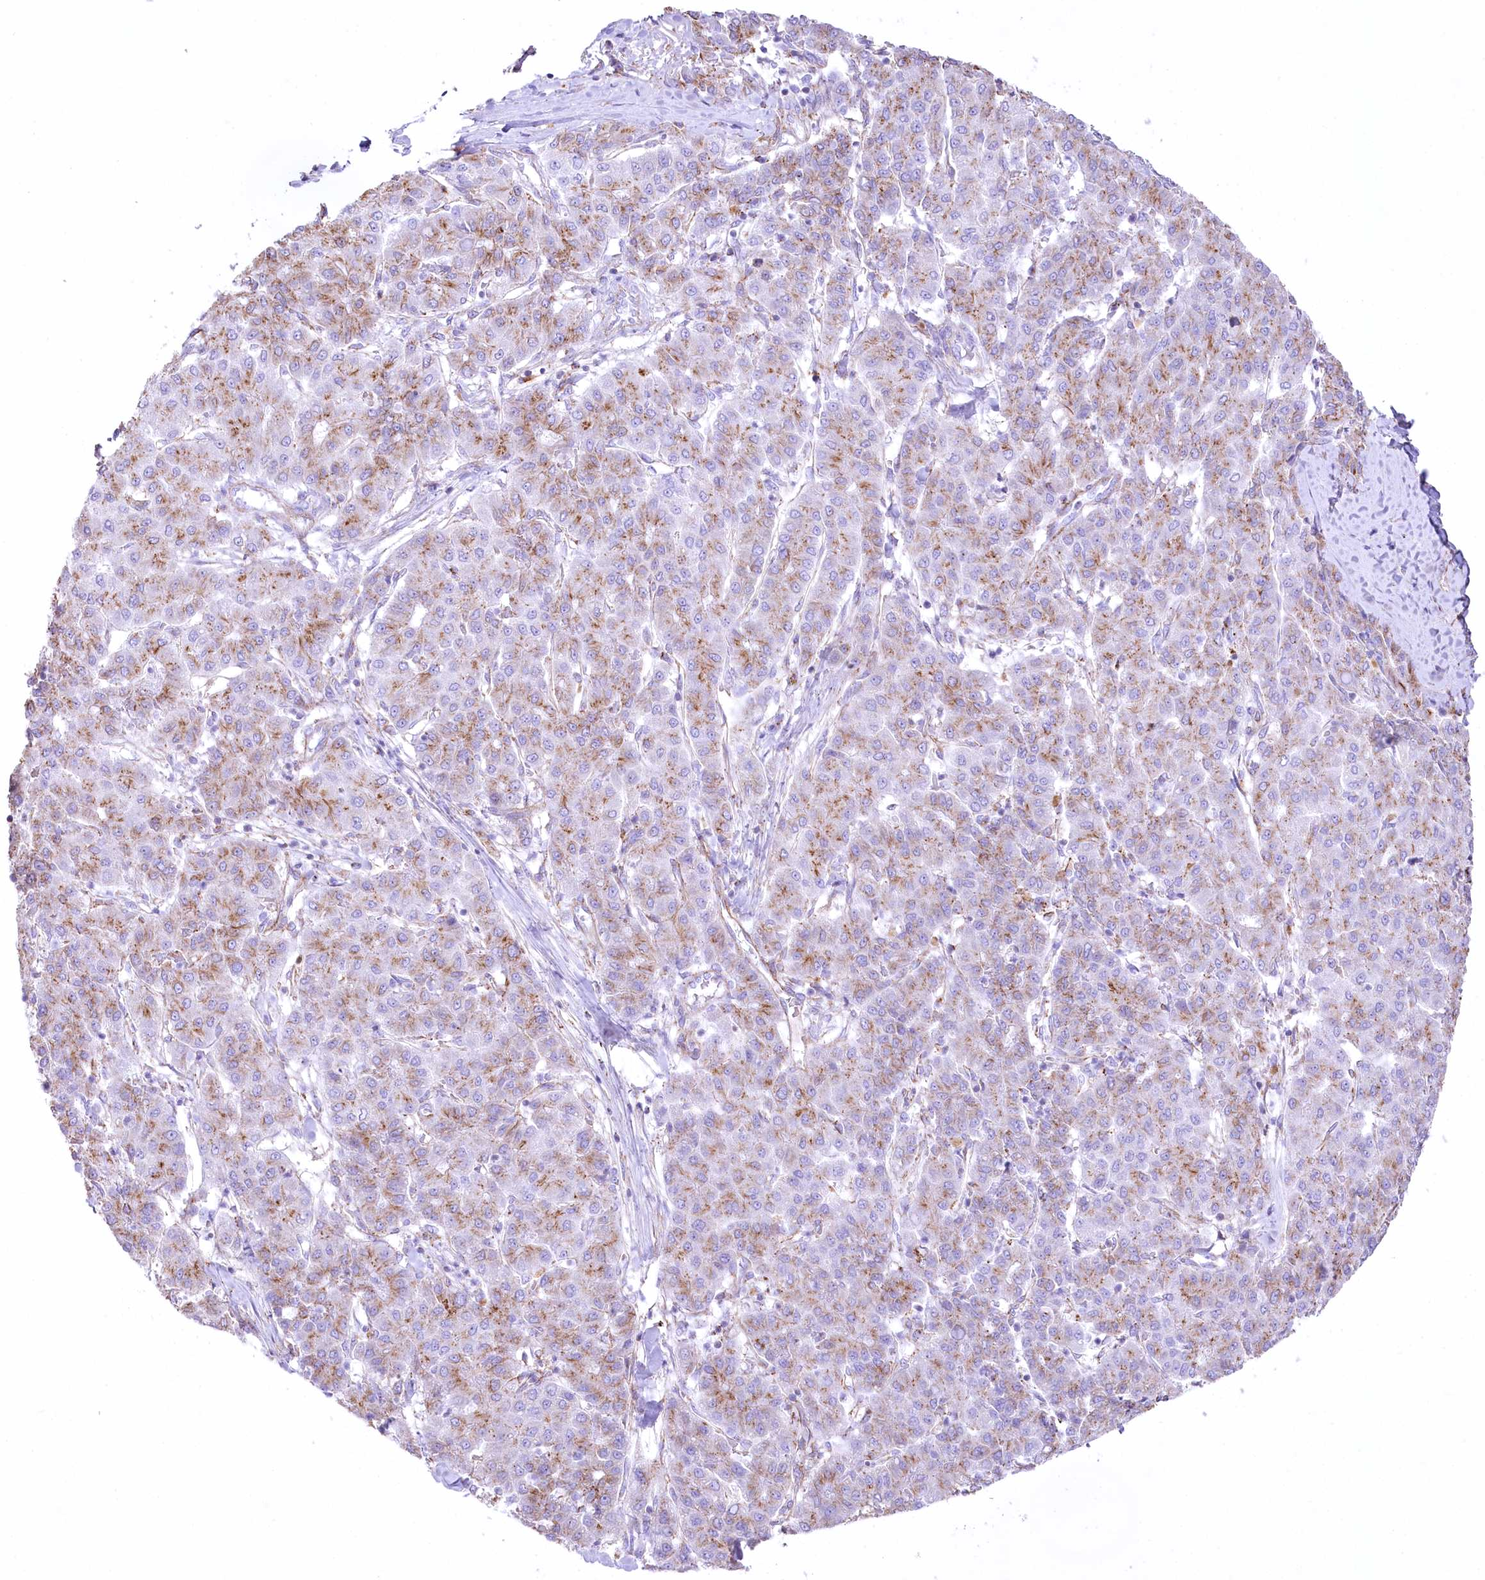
{"staining": {"intensity": "moderate", "quantity": "25%-75%", "location": "cytoplasmic/membranous"}, "tissue": "liver cancer", "cell_type": "Tumor cells", "image_type": "cancer", "snomed": [{"axis": "morphology", "description": "Carcinoma, Hepatocellular, NOS"}, {"axis": "topography", "description": "Liver"}], "caption": "IHC photomicrograph of neoplastic tissue: human liver cancer (hepatocellular carcinoma) stained using immunohistochemistry (IHC) displays medium levels of moderate protein expression localized specifically in the cytoplasmic/membranous of tumor cells, appearing as a cytoplasmic/membranous brown color.", "gene": "FAM216A", "patient": {"sex": "male", "age": 65}}